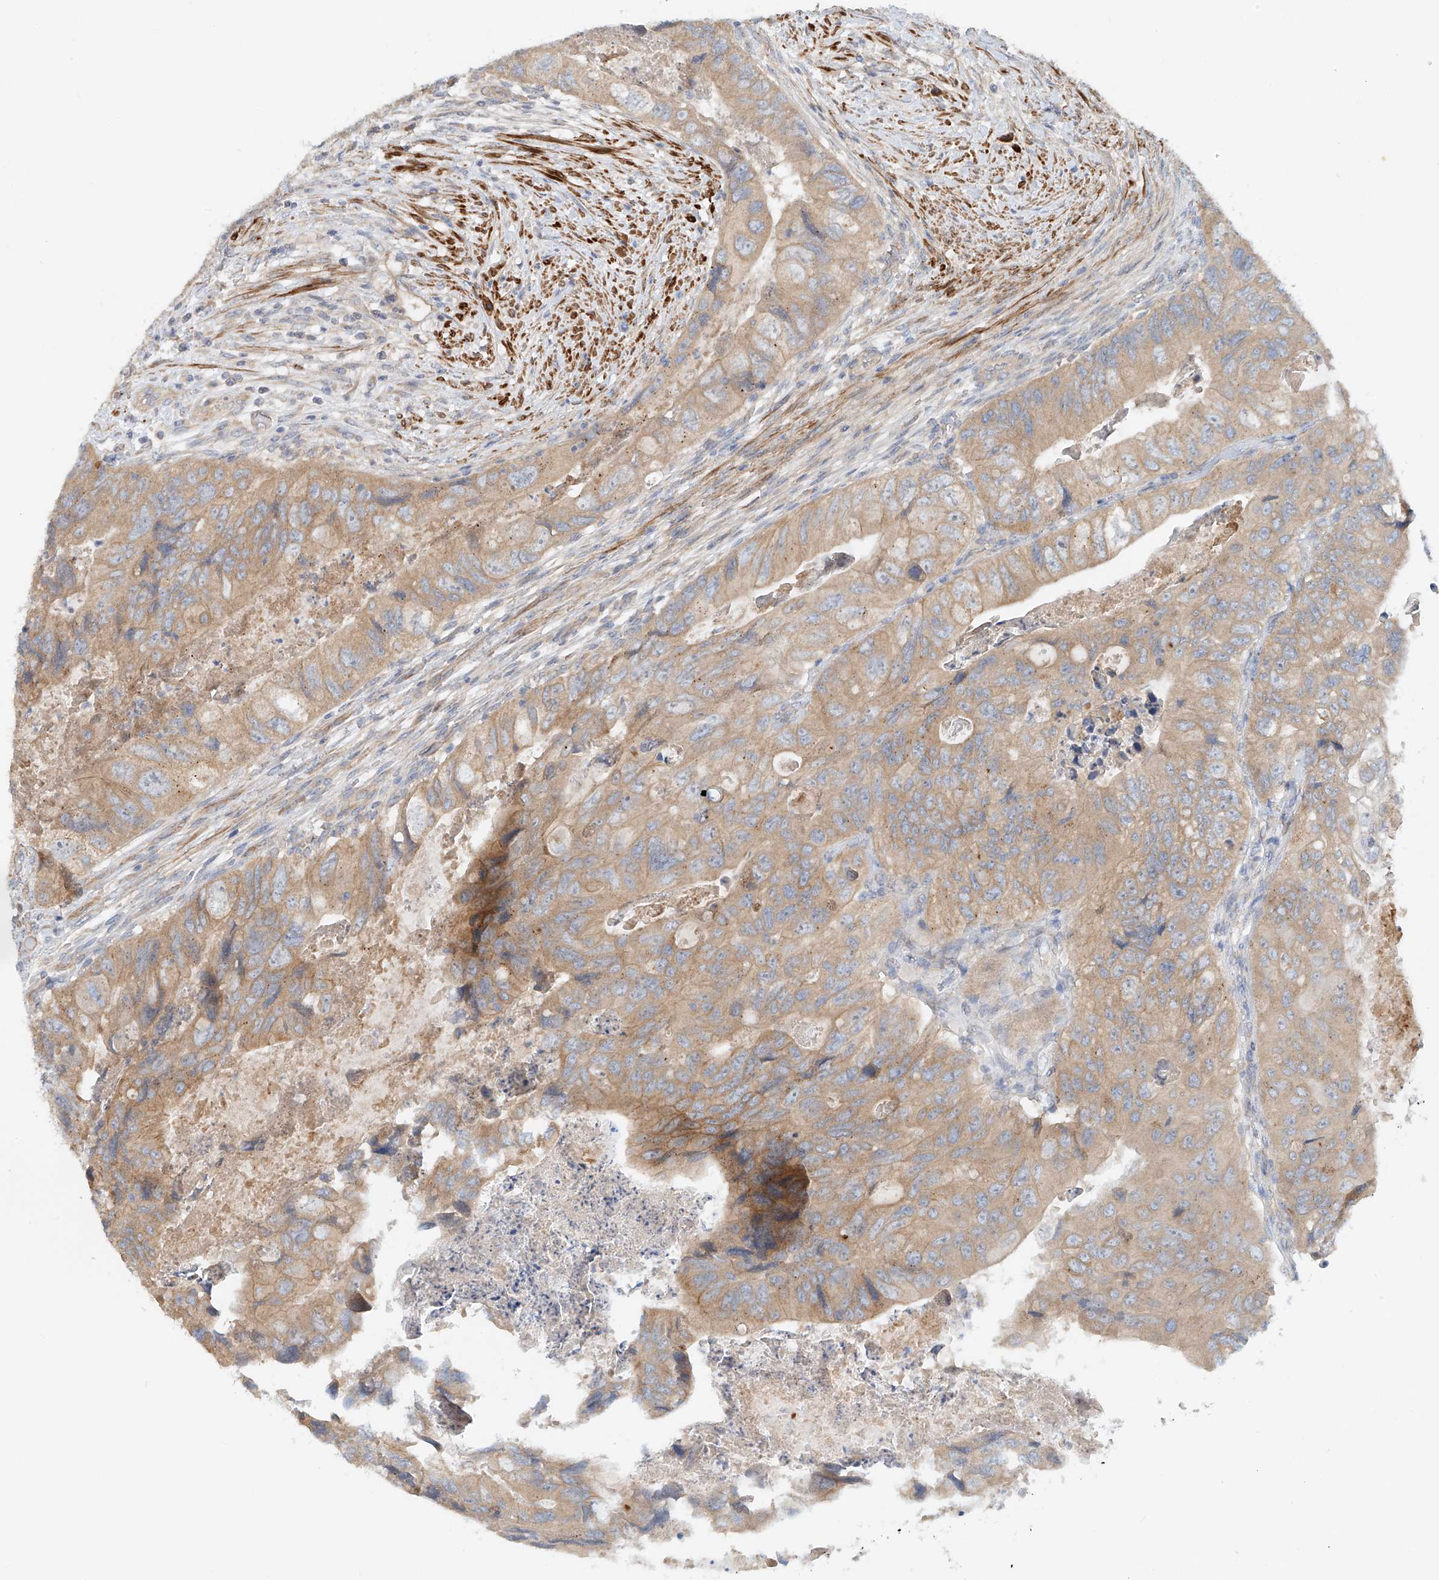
{"staining": {"intensity": "moderate", "quantity": ">75%", "location": "cytoplasmic/membranous"}, "tissue": "colorectal cancer", "cell_type": "Tumor cells", "image_type": "cancer", "snomed": [{"axis": "morphology", "description": "Adenocarcinoma, NOS"}, {"axis": "topography", "description": "Rectum"}], "caption": "Immunohistochemistry histopathology image of neoplastic tissue: human colorectal cancer stained using immunohistochemistry (IHC) reveals medium levels of moderate protein expression localized specifically in the cytoplasmic/membranous of tumor cells, appearing as a cytoplasmic/membranous brown color.", "gene": "LYRM9", "patient": {"sex": "male", "age": 63}}